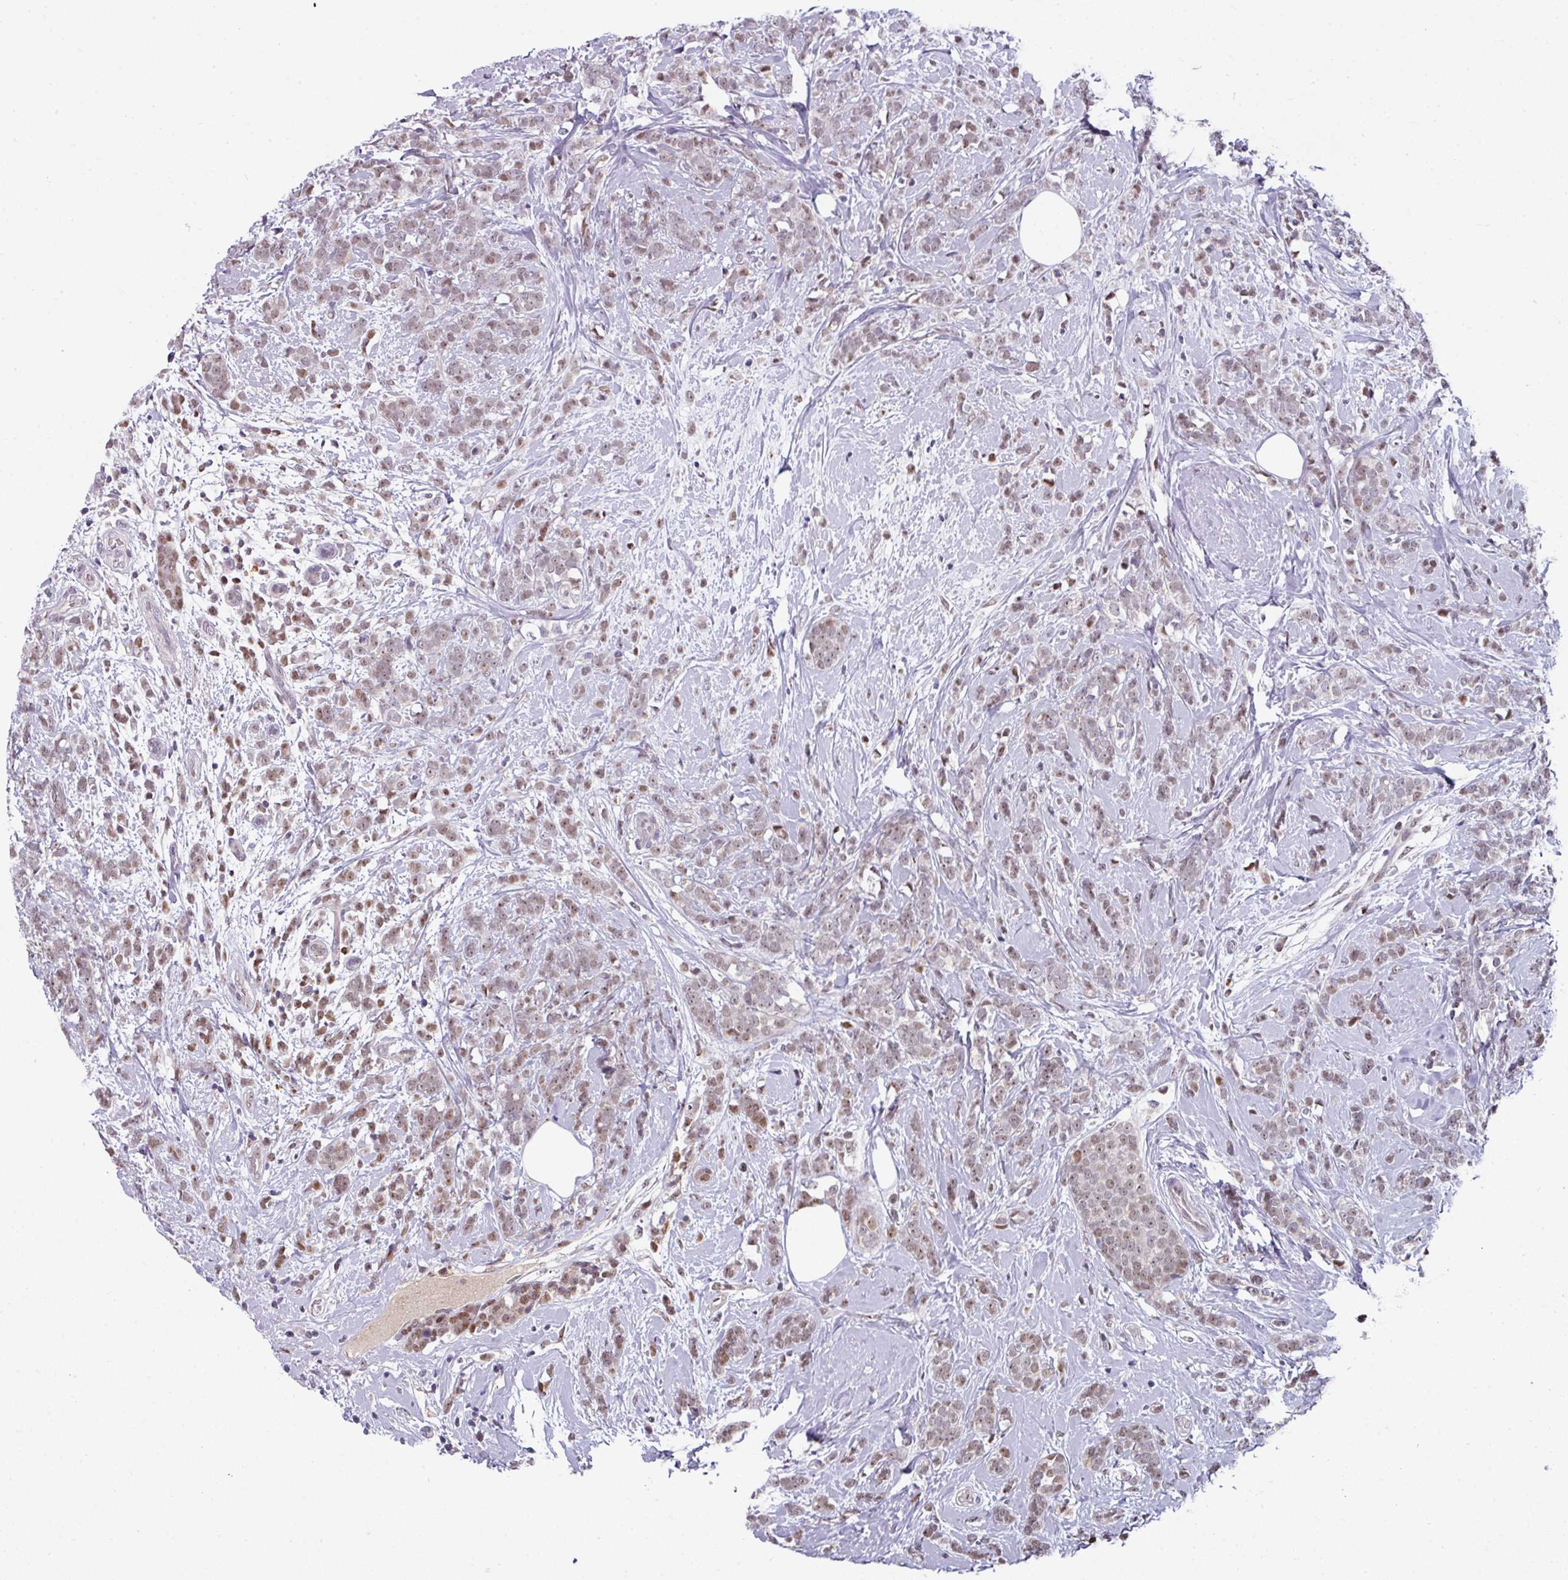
{"staining": {"intensity": "weak", "quantity": "25%-75%", "location": "nuclear"}, "tissue": "breast cancer", "cell_type": "Tumor cells", "image_type": "cancer", "snomed": [{"axis": "morphology", "description": "Lobular carcinoma"}, {"axis": "topography", "description": "Breast"}], "caption": "This micrograph demonstrates immunohistochemistry (IHC) staining of human breast cancer, with low weak nuclear expression in approximately 25%-75% of tumor cells.", "gene": "SWSAP1", "patient": {"sex": "female", "age": 58}}